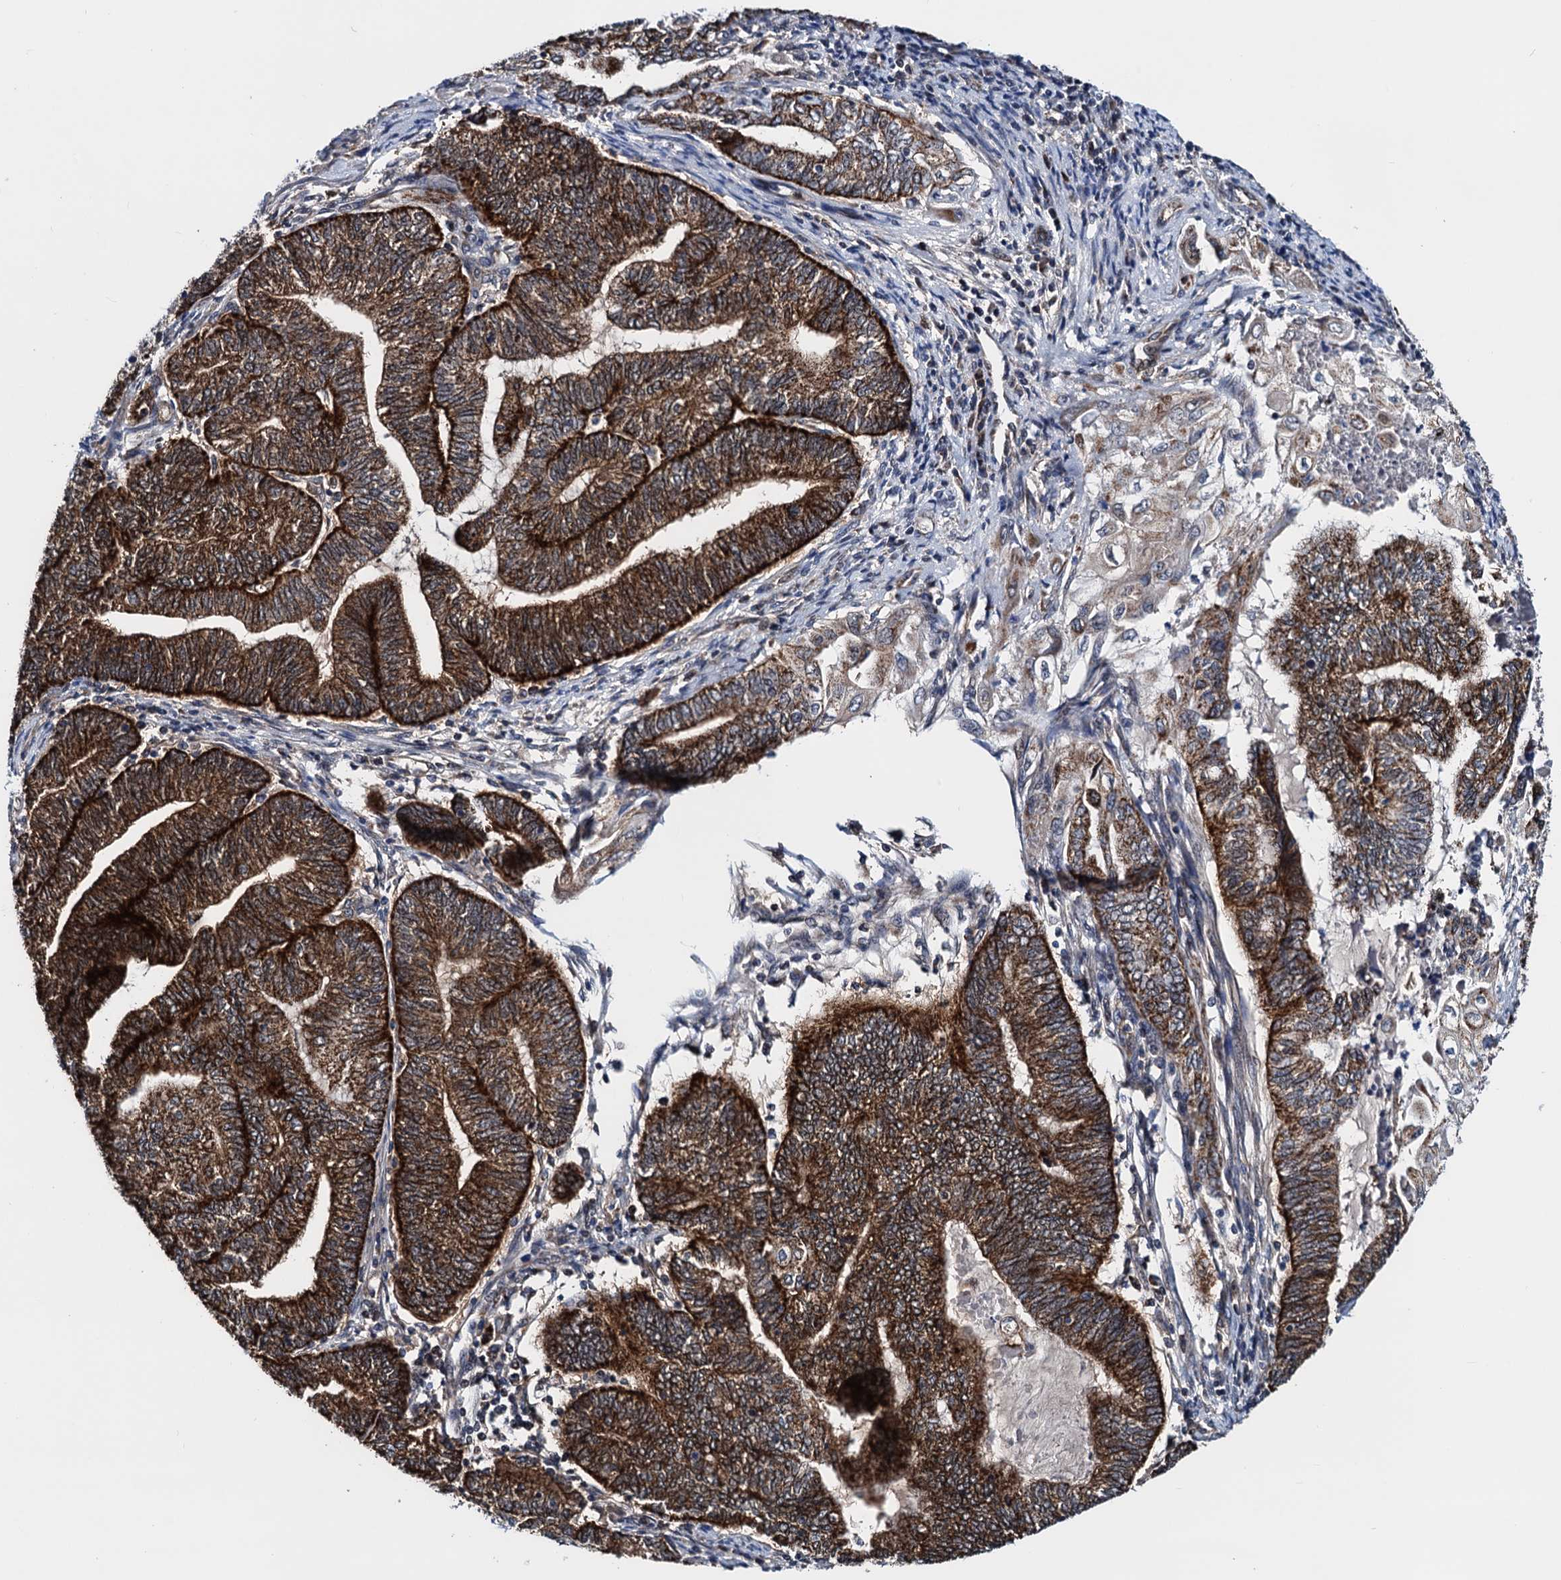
{"staining": {"intensity": "strong", "quantity": ">75%", "location": "cytoplasmic/membranous"}, "tissue": "endometrial cancer", "cell_type": "Tumor cells", "image_type": "cancer", "snomed": [{"axis": "morphology", "description": "Adenocarcinoma, NOS"}, {"axis": "topography", "description": "Uterus"}, {"axis": "topography", "description": "Endometrium"}], "caption": "Endometrial adenocarcinoma stained with DAB (3,3'-diaminobenzidine) IHC reveals high levels of strong cytoplasmic/membranous positivity in approximately >75% of tumor cells.", "gene": "COA4", "patient": {"sex": "female", "age": 70}}